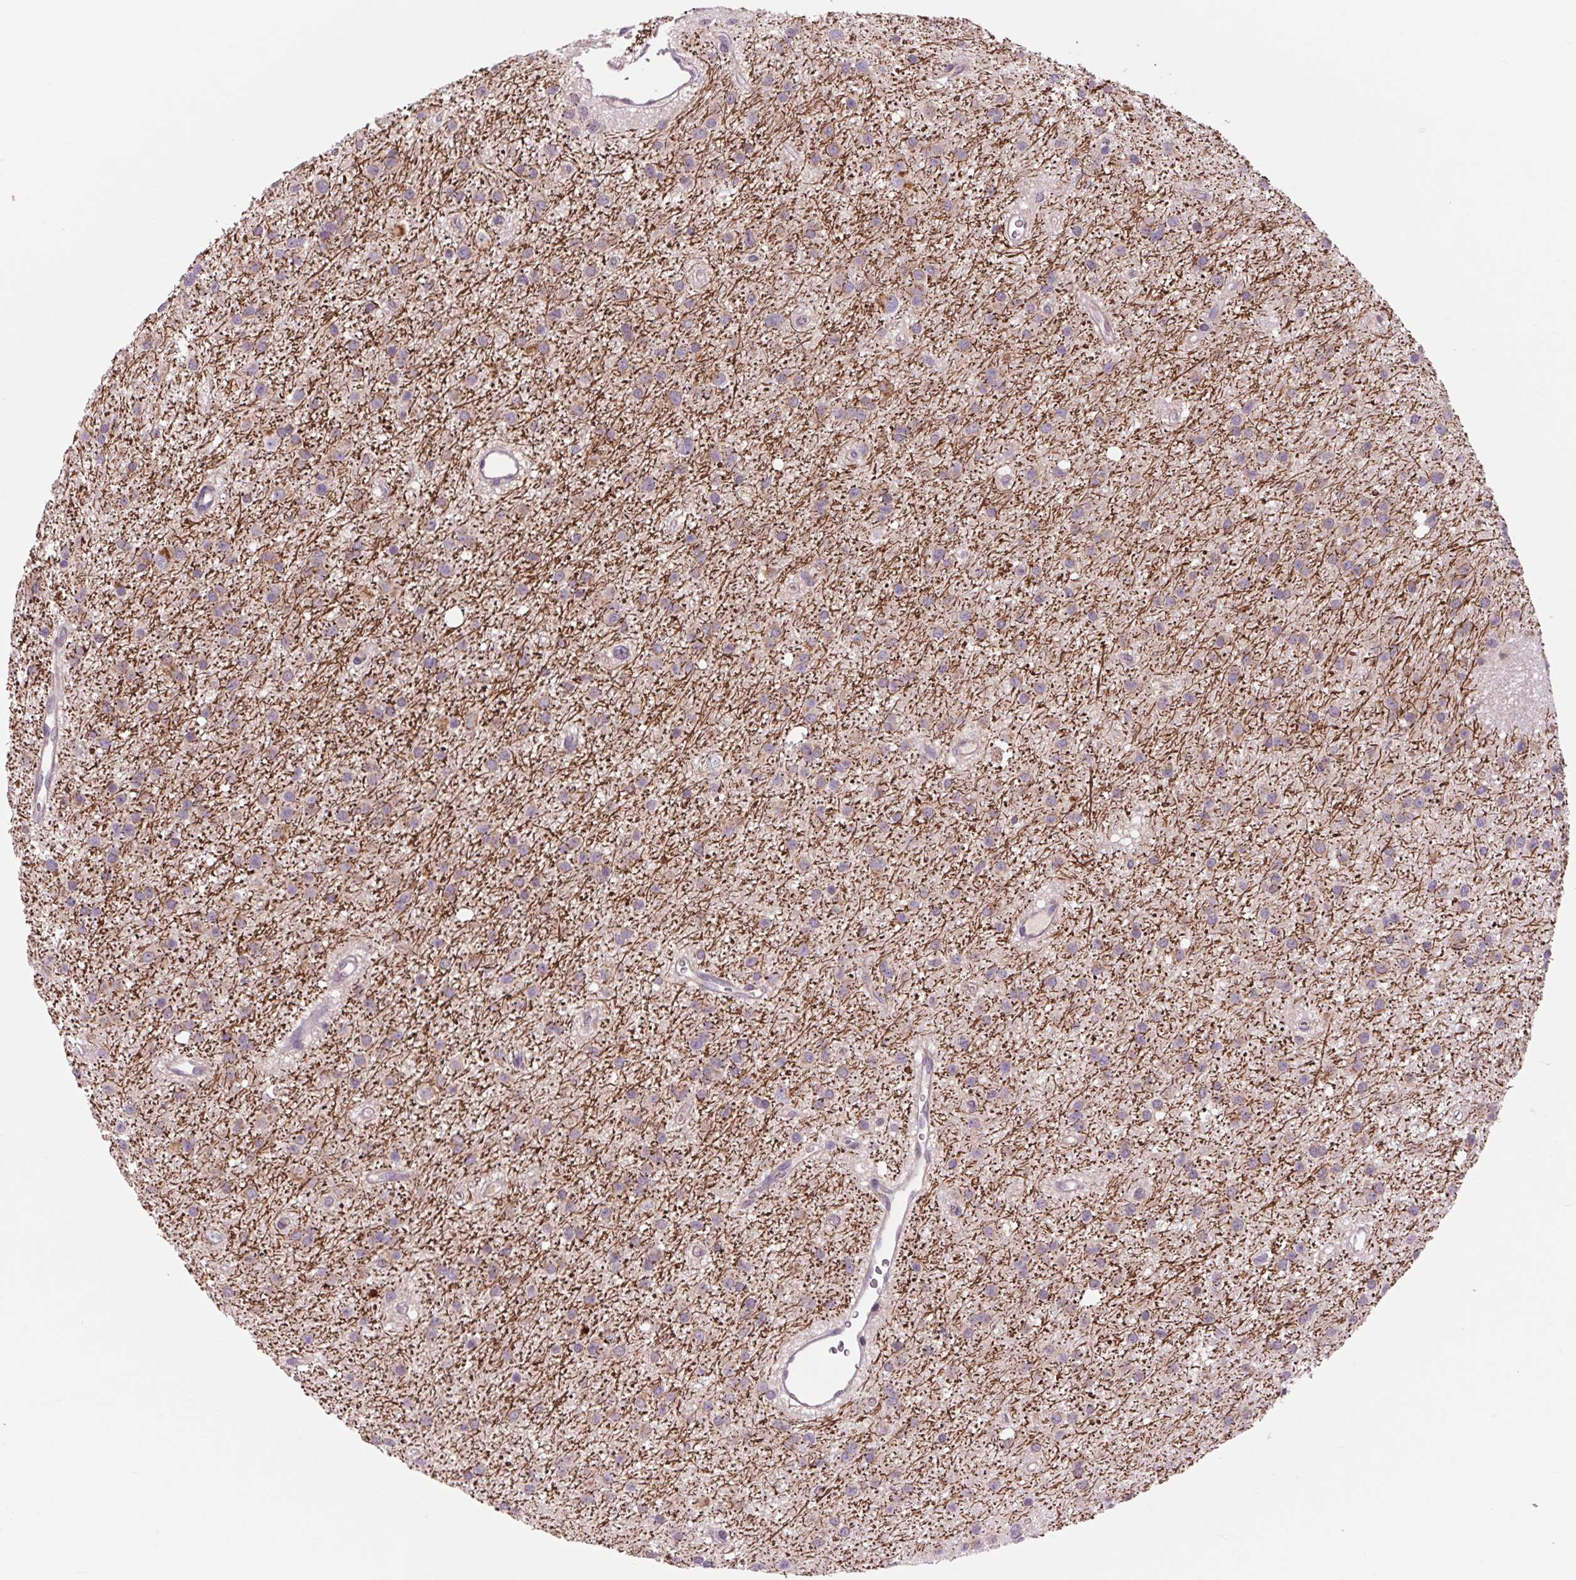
{"staining": {"intensity": "negative", "quantity": "none", "location": "none"}, "tissue": "glioma", "cell_type": "Tumor cells", "image_type": "cancer", "snomed": [{"axis": "morphology", "description": "Glioma, malignant, Low grade"}, {"axis": "topography", "description": "Brain"}], "caption": "IHC of glioma exhibits no staining in tumor cells. (DAB (3,3'-diaminobenzidine) immunohistochemistry visualized using brightfield microscopy, high magnification).", "gene": "COX6A1", "patient": {"sex": "male", "age": 27}}